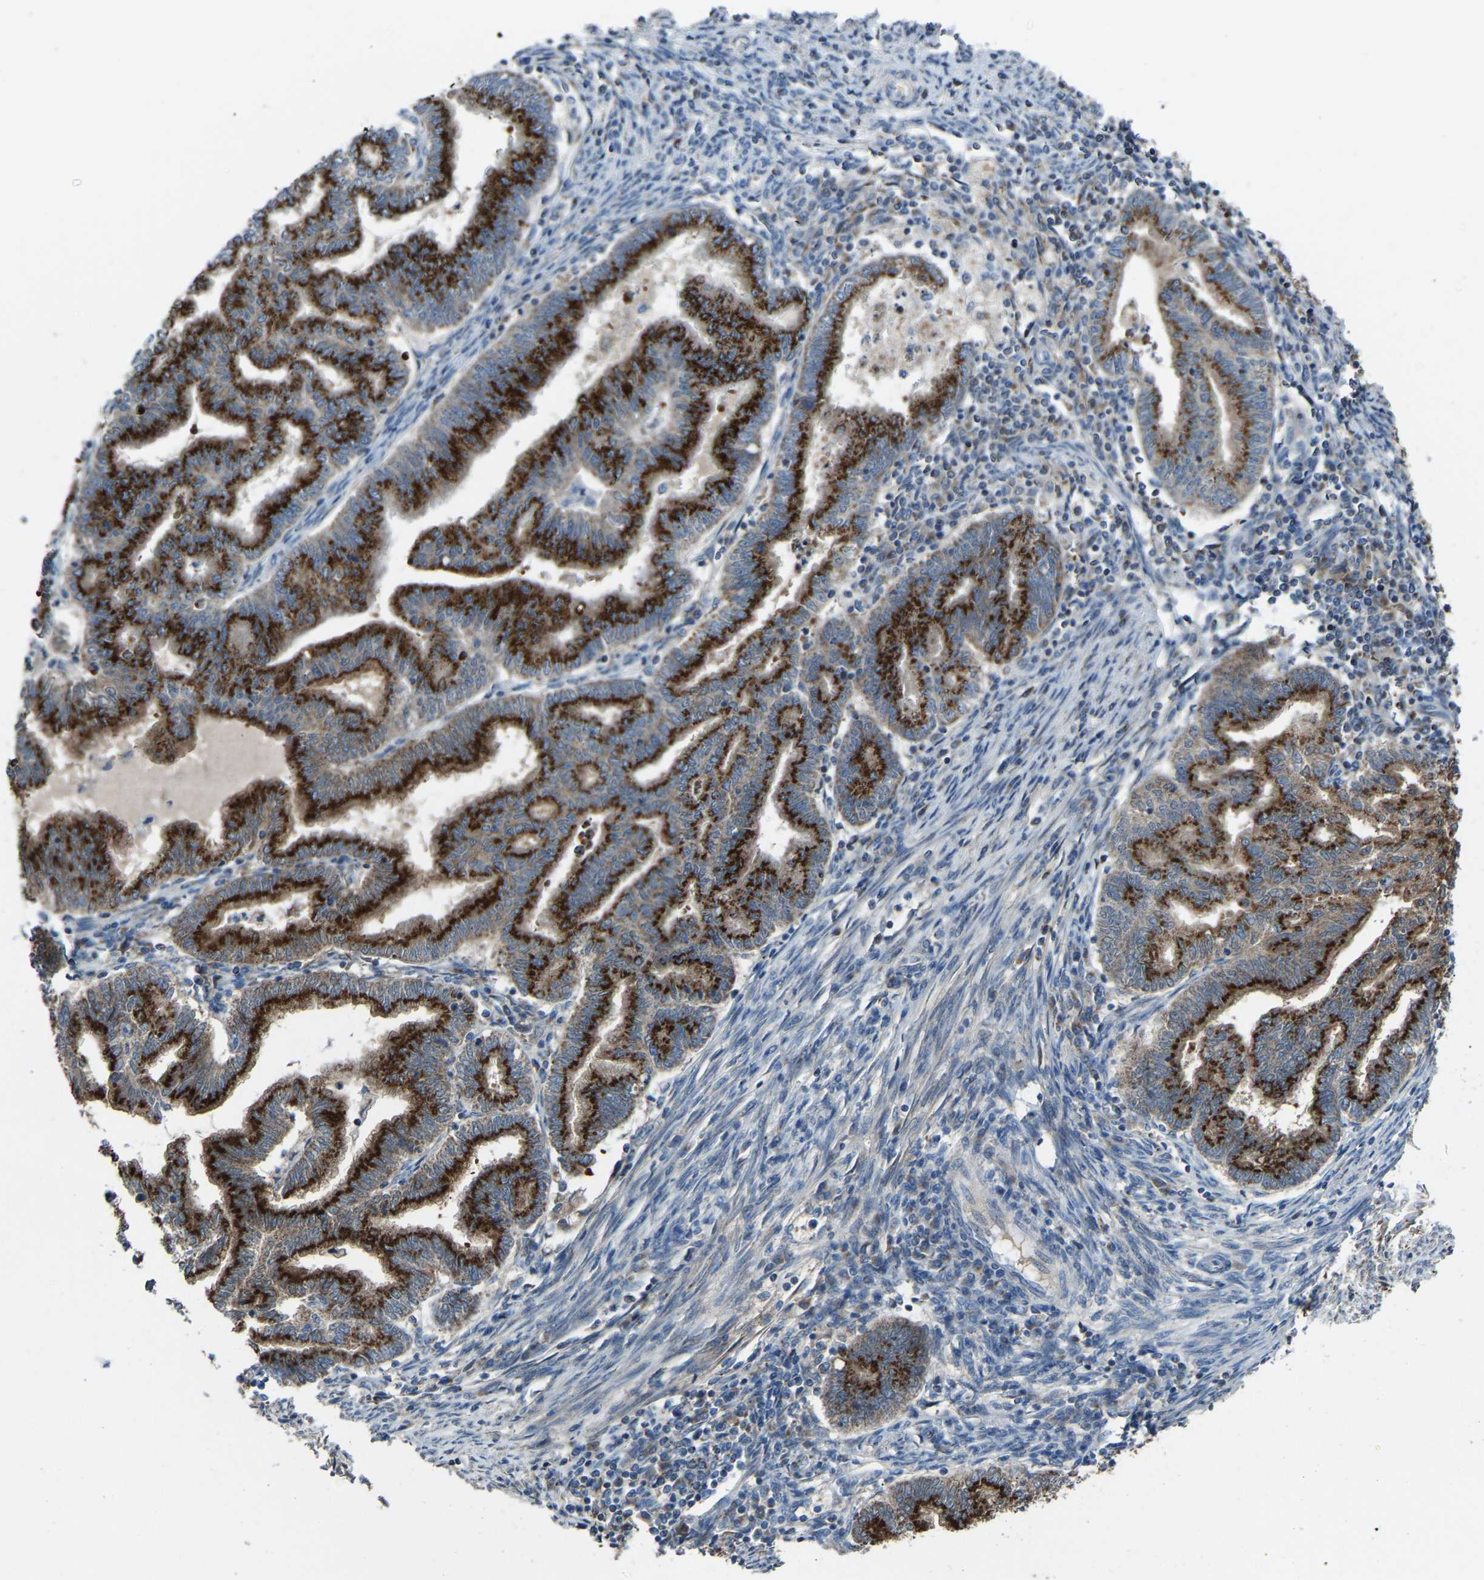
{"staining": {"intensity": "strong", "quantity": ">75%", "location": "cytoplasmic/membranous"}, "tissue": "endometrial cancer", "cell_type": "Tumor cells", "image_type": "cancer", "snomed": [{"axis": "morphology", "description": "Polyp, NOS"}, {"axis": "morphology", "description": "Adenocarcinoma, NOS"}, {"axis": "morphology", "description": "Adenoma, NOS"}, {"axis": "topography", "description": "Endometrium"}], "caption": "Strong cytoplasmic/membranous protein staining is appreciated in approximately >75% of tumor cells in polyp (endometrial). (Brightfield microscopy of DAB IHC at high magnification).", "gene": "CANT1", "patient": {"sex": "female", "age": 79}}